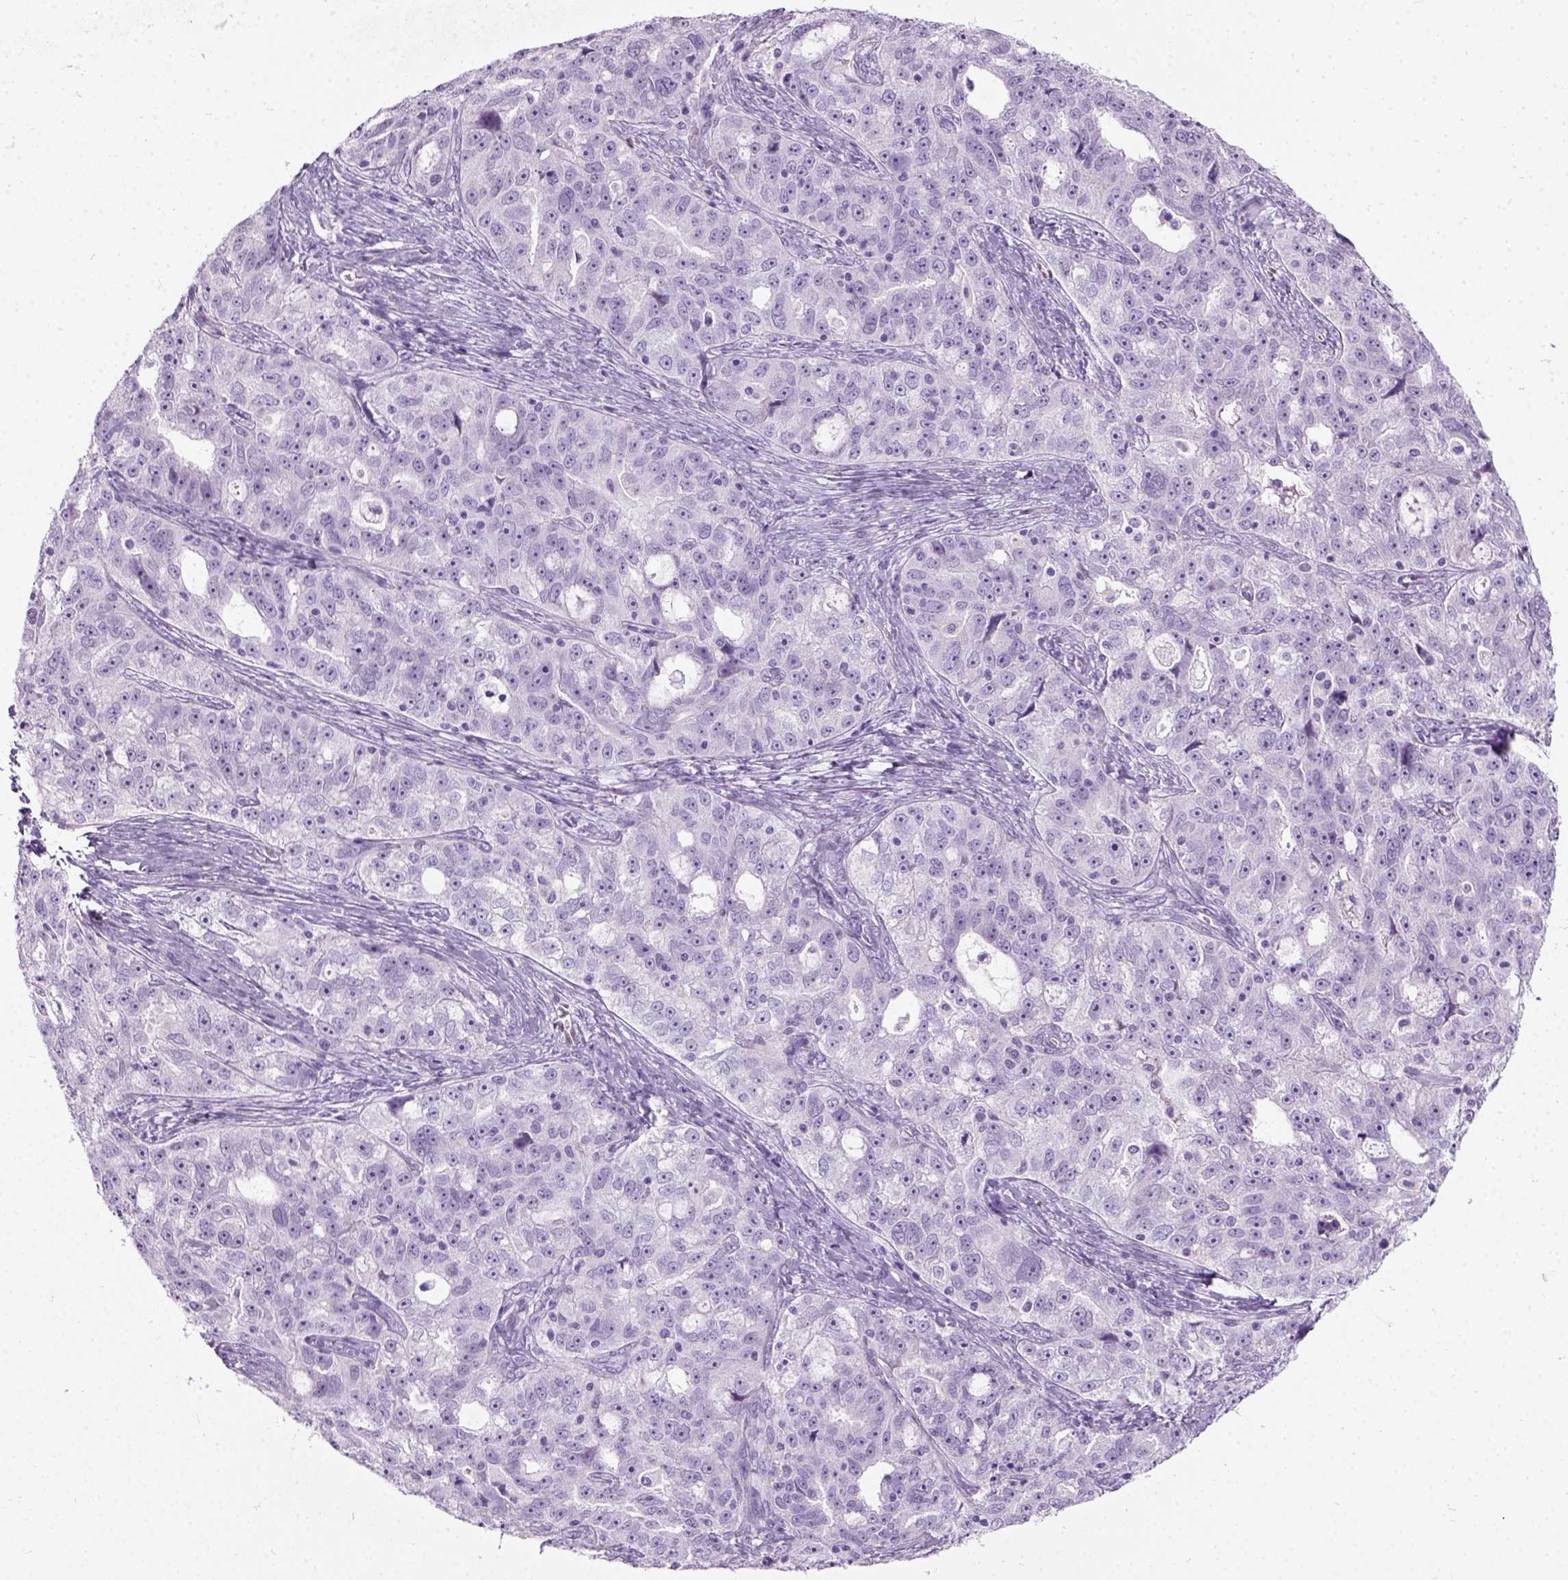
{"staining": {"intensity": "negative", "quantity": "none", "location": "none"}, "tissue": "ovarian cancer", "cell_type": "Tumor cells", "image_type": "cancer", "snomed": [{"axis": "morphology", "description": "Cystadenocarcinoma, serous, NOS"}, {"axis": "topography", "description": "Ovary"}], "caption": "Immunohistochemistry (IHC) photomicrograph of neoplastic tissue: human ovarian serous cystadenocarcinoma stained with DAB shows no significant protein expression in tumor cells.", "gene": "AXDND1", "patient": {"sex": "female", "age": 51}}